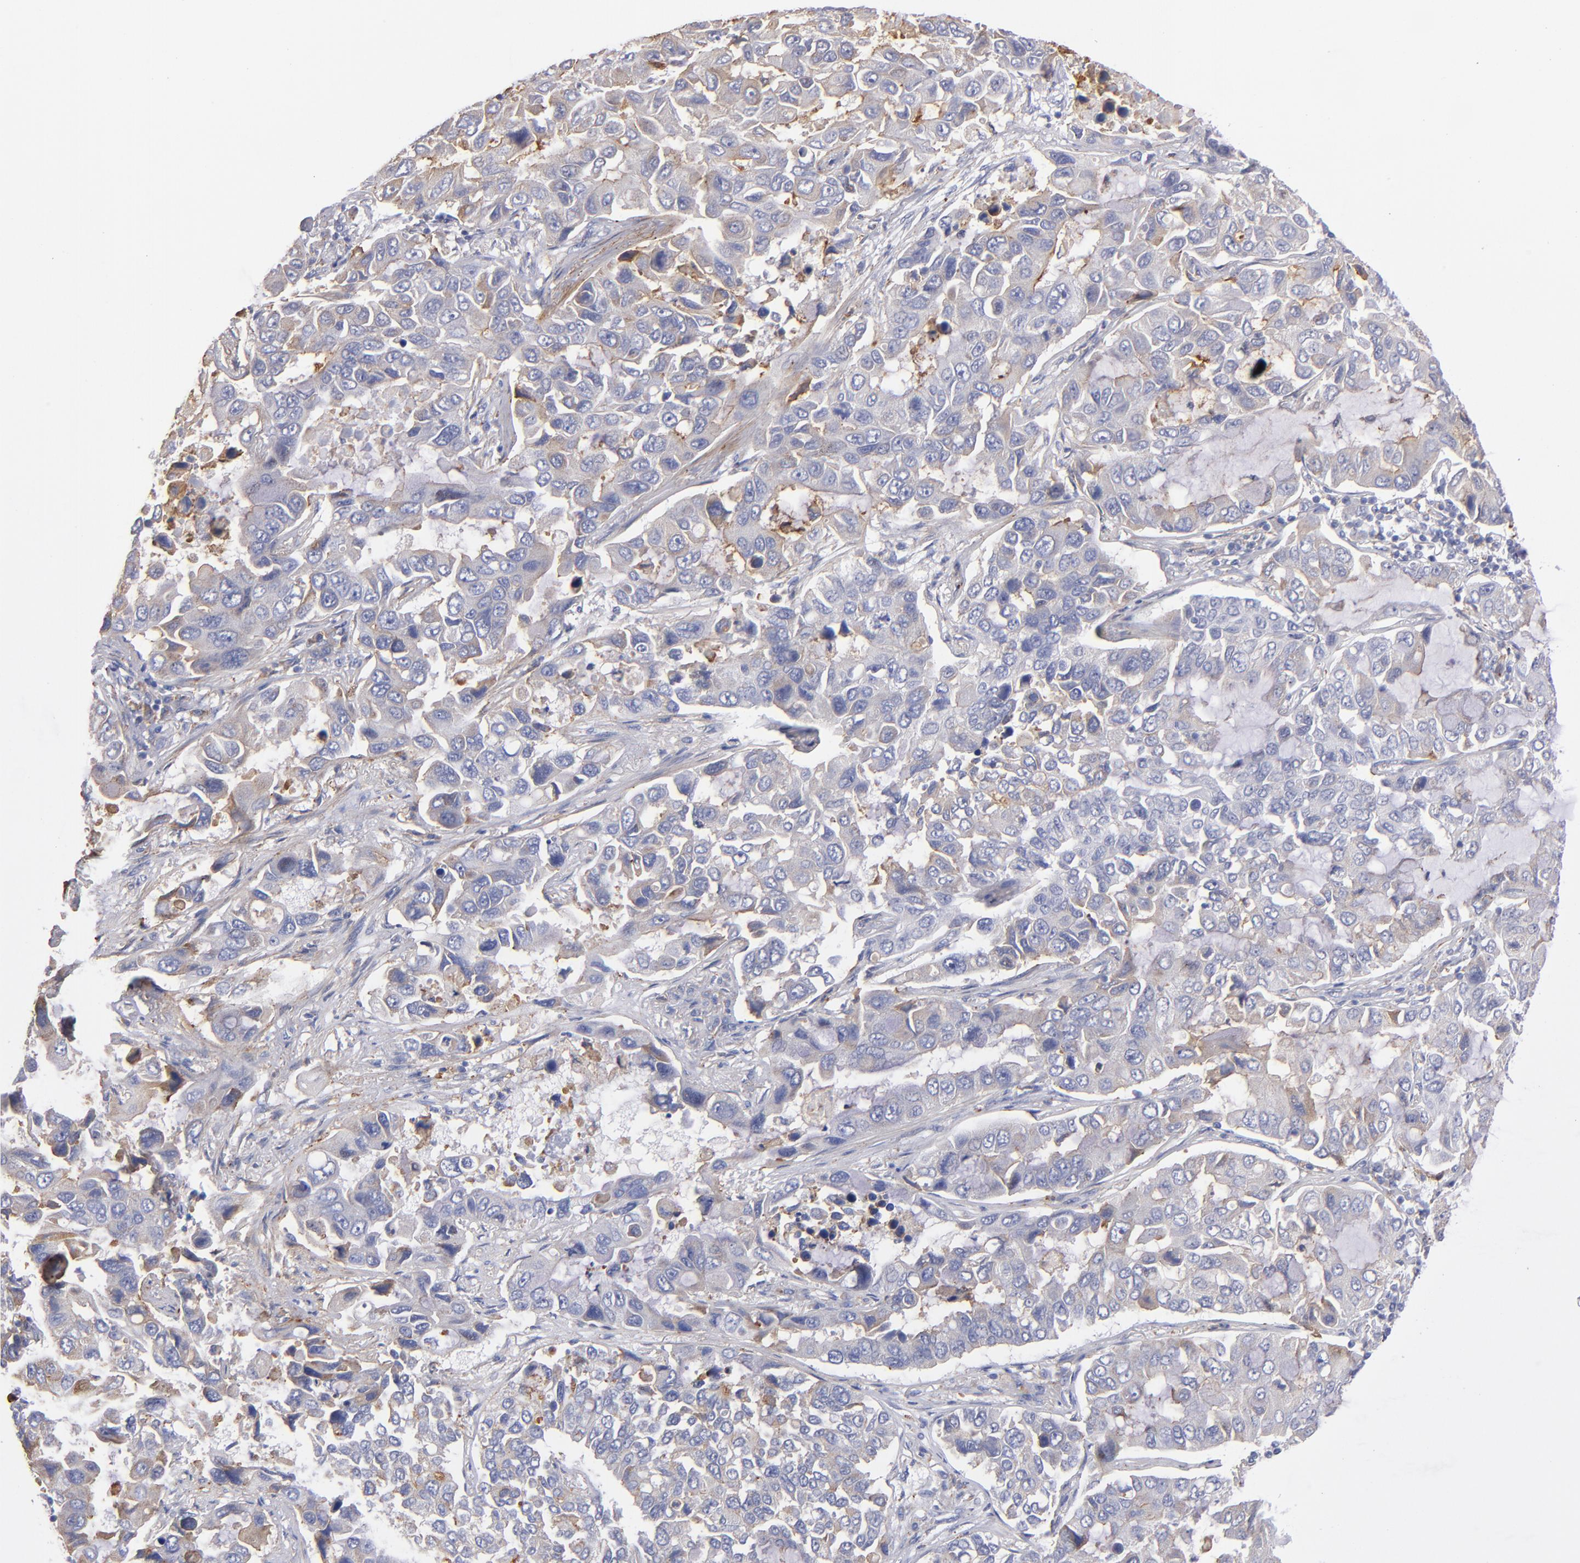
{"staining": {"intensity": "weak", "quantity": "25%-75%", "location": "cytoplasmic/membranous"}, "tissue": "lung cancer", "cell_type": "Tumor cells", "image_type": "cancer", "snomed": [{"axis": "morphology", "description": "Adenocarcinoma, NOS"}, {"axis": "topography", "description": "Lung"}], "caption": "High-magnification brightfield microscopy of lung adenocarcinoma stained with DAB (brown) and counterstained with hematoxylin (blue). tumor cells exhibit weak cytoplasmic/membranous positivity is appreciated in about25%-75% of cells. (DAB (3,3'-diaminobenzidine) IHC, brown staining for protein, blue staining for nuclei).", "gene": "MFGE8", "patient": {"sex": "male", "age": 64}}